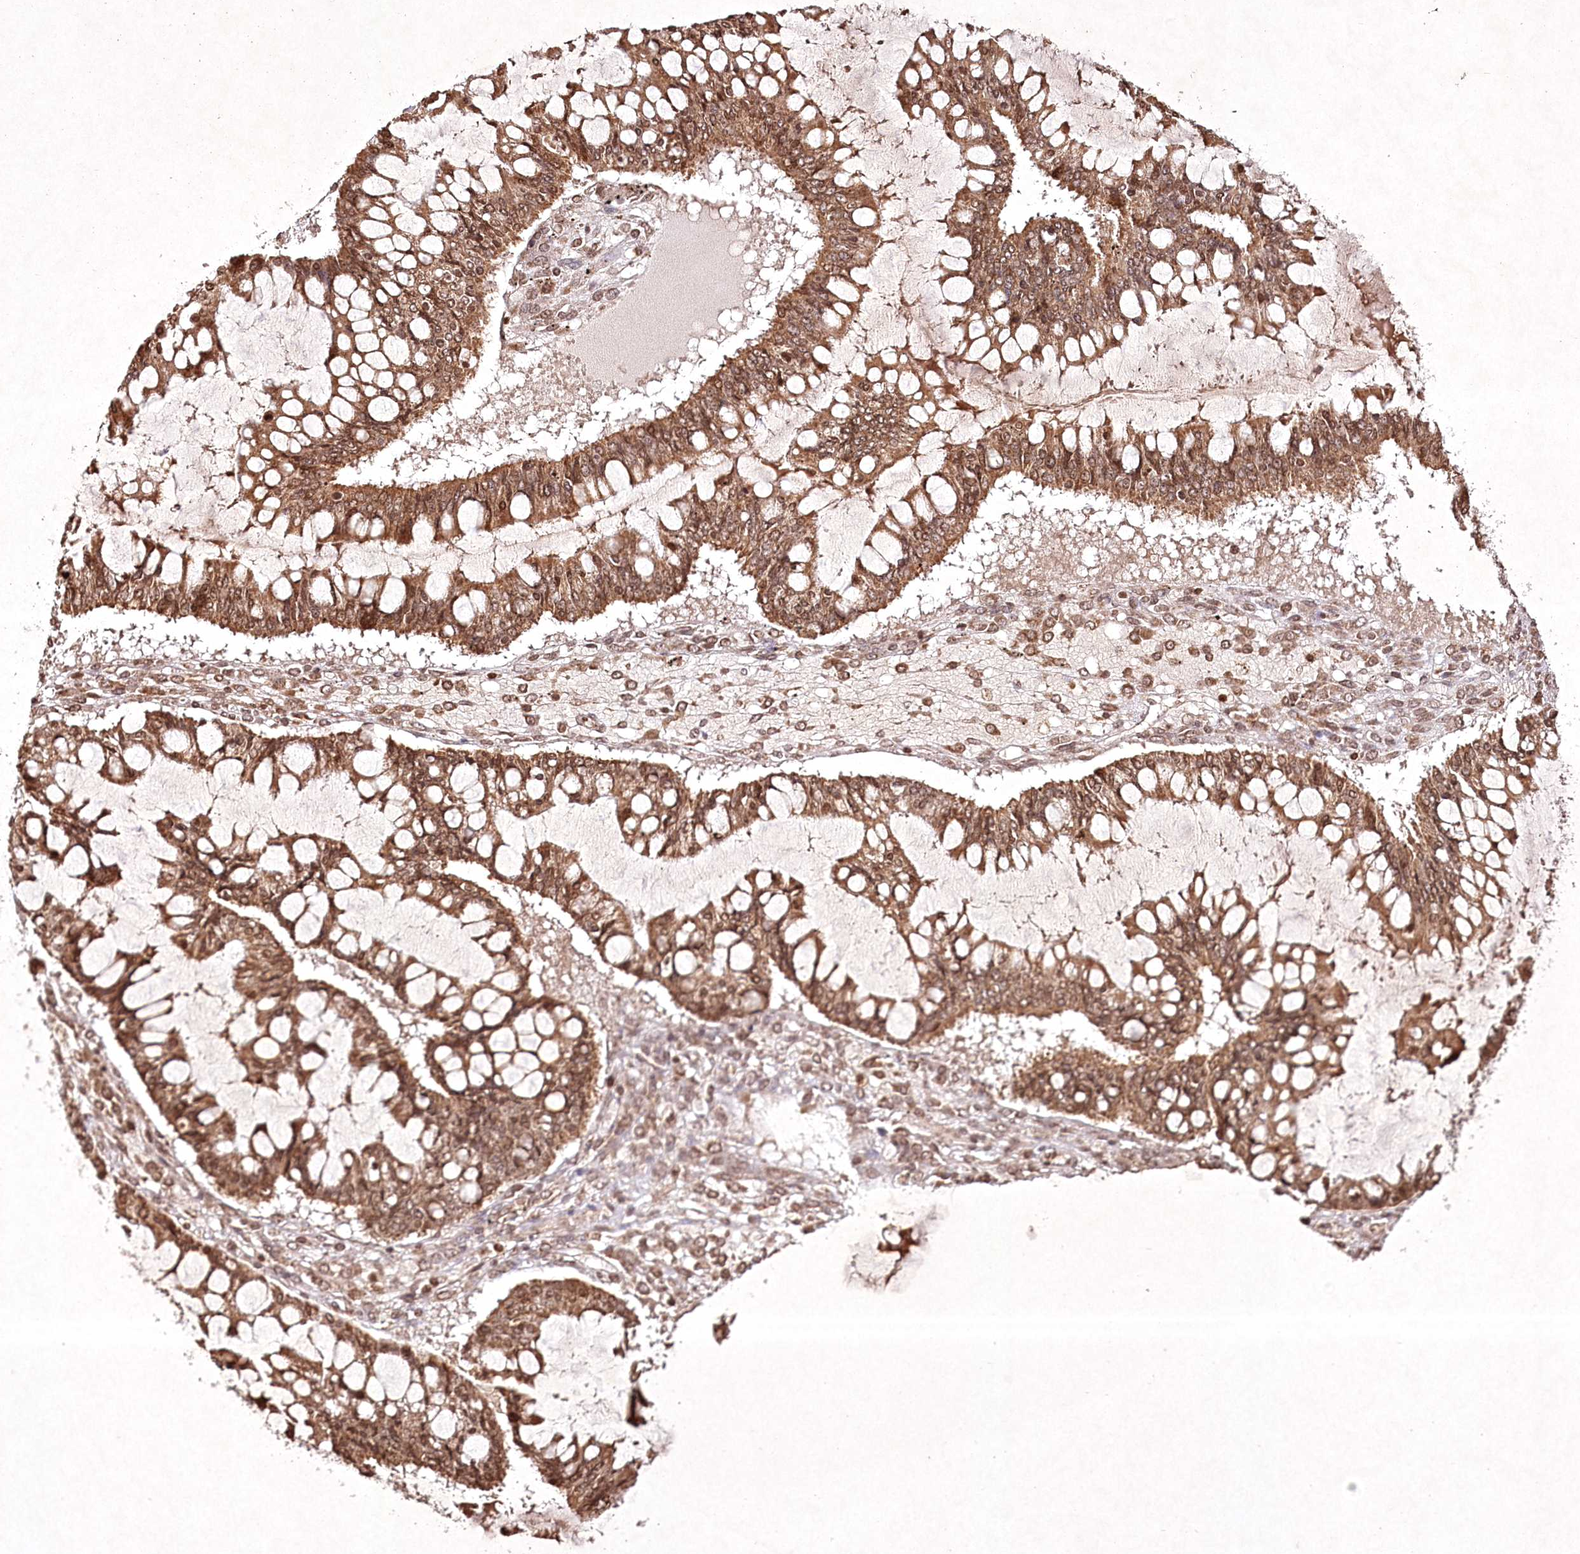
{"staining": {"intensity": "moderate", "quantity": ">75%", "location": "cytoplasmic/membranous,nuclear"}, "tissue": "ovarian cancer", "cell_type": "Tumor cells", "image_type": "cancer", "snomed": [{"axis": "morphology", "description": "Cystadenocarcinoma, mucinous, NOS"}, {"axis": "topography", "description": "Ovary"}], "caption": "Ovarian mucinous cystadenocarcinoma tissue shows moderate cytoplasmic/membranous and nuclear staining in about >75% of tumor cells, visualized by immunohistochemistry.", "gene": "CARM1", "patient": {"sex": "female", "age": 73}}